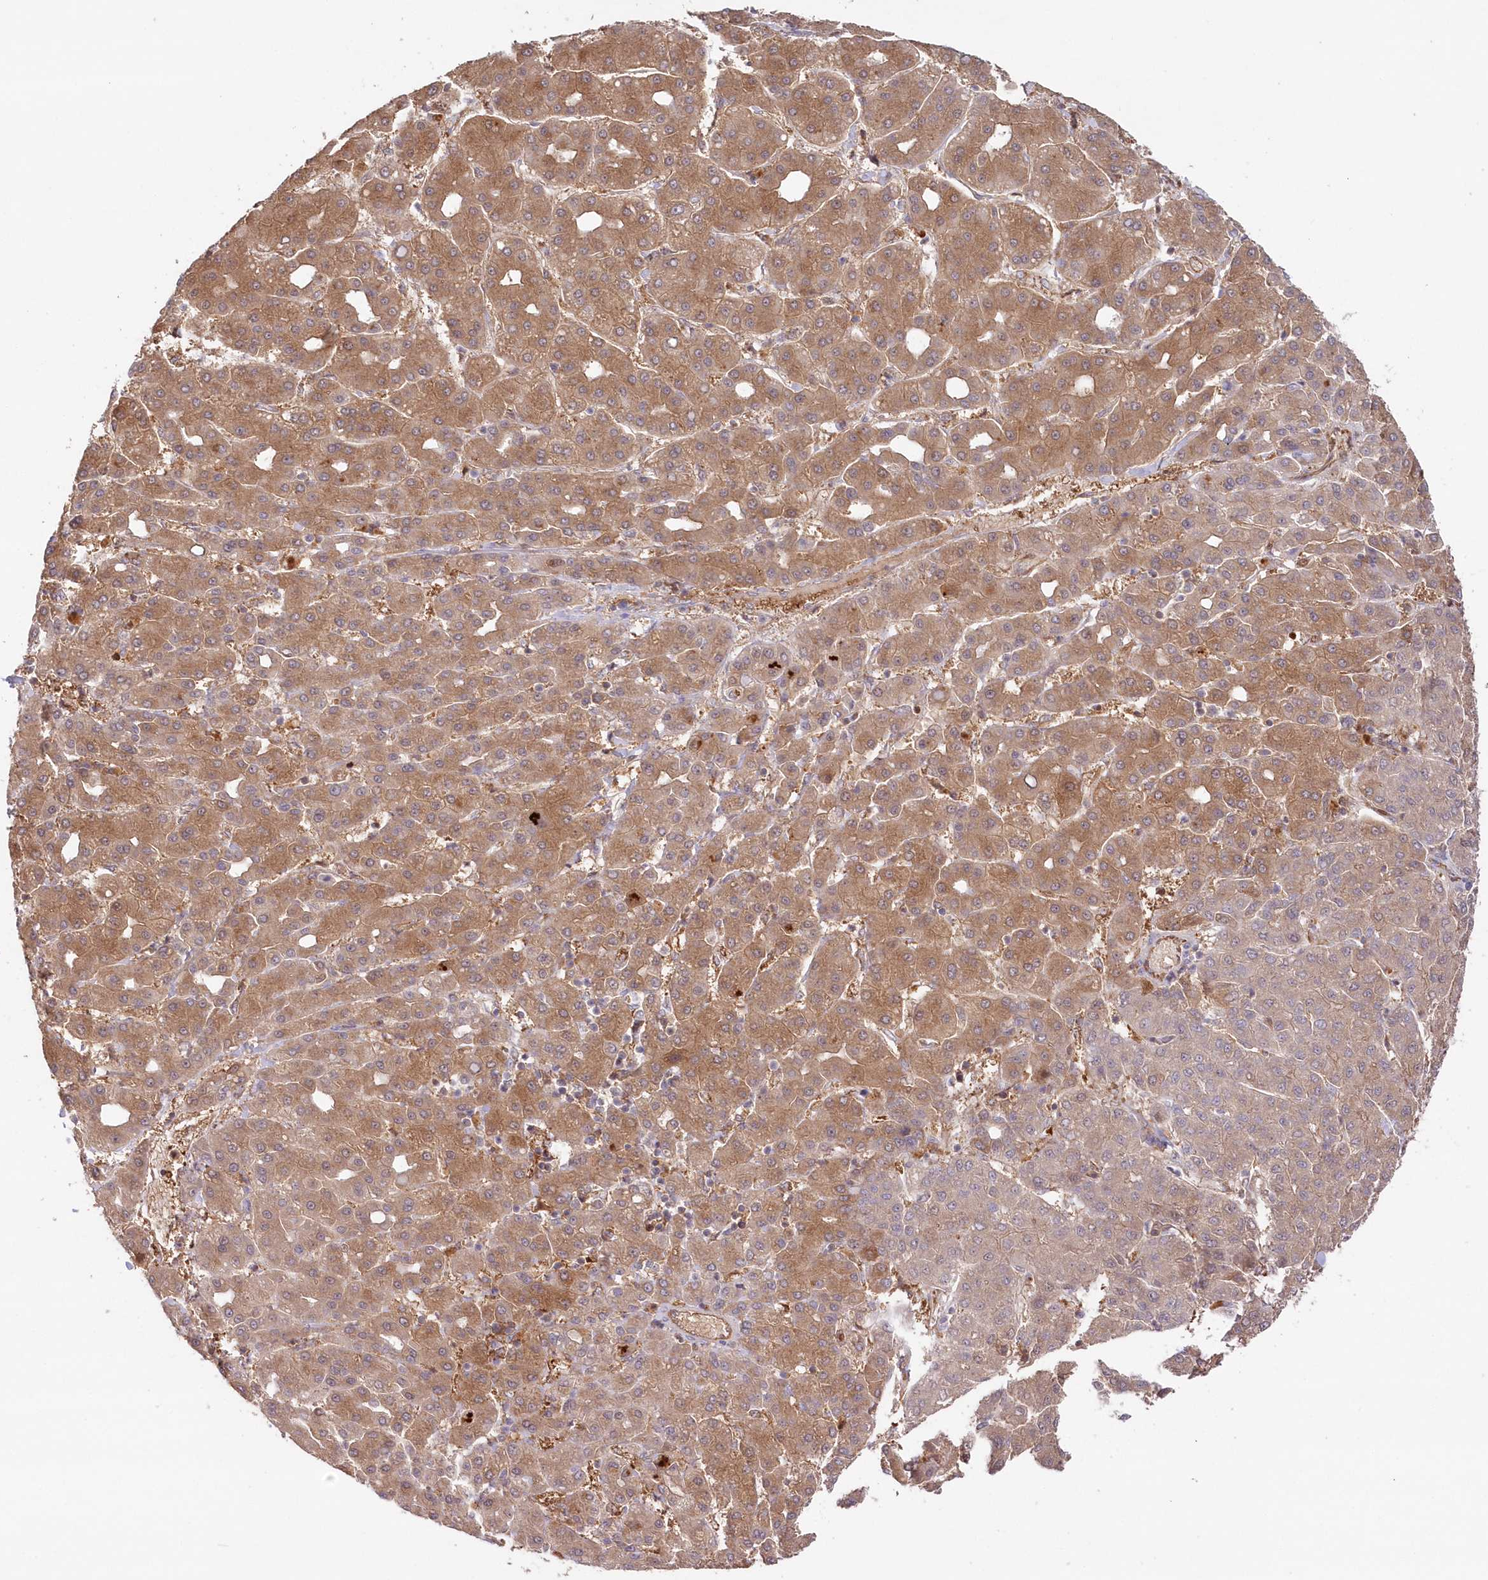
{"staining": {"intensity": "moderate", "quantity": ">75%", "location": "cytoplasmic/membranous"}, "tissue": "liver cancer", "cell_type": "Tumor cells", "image_type": "cancer", "snomed": [{"axis": "morphology", "description": "Carcinoma, Hepatocellular, NOS"}, {"axis": "topography", "description": "Liver"}], "caption": "Hepatocellular carcinoma (liver) stained with a brown dye displays moderate cytoplasmic/membranous positive staining in approximately >75% of tumor cells.", "gene": "GBE1", "patient": {"sex": "male", "age": 65}}